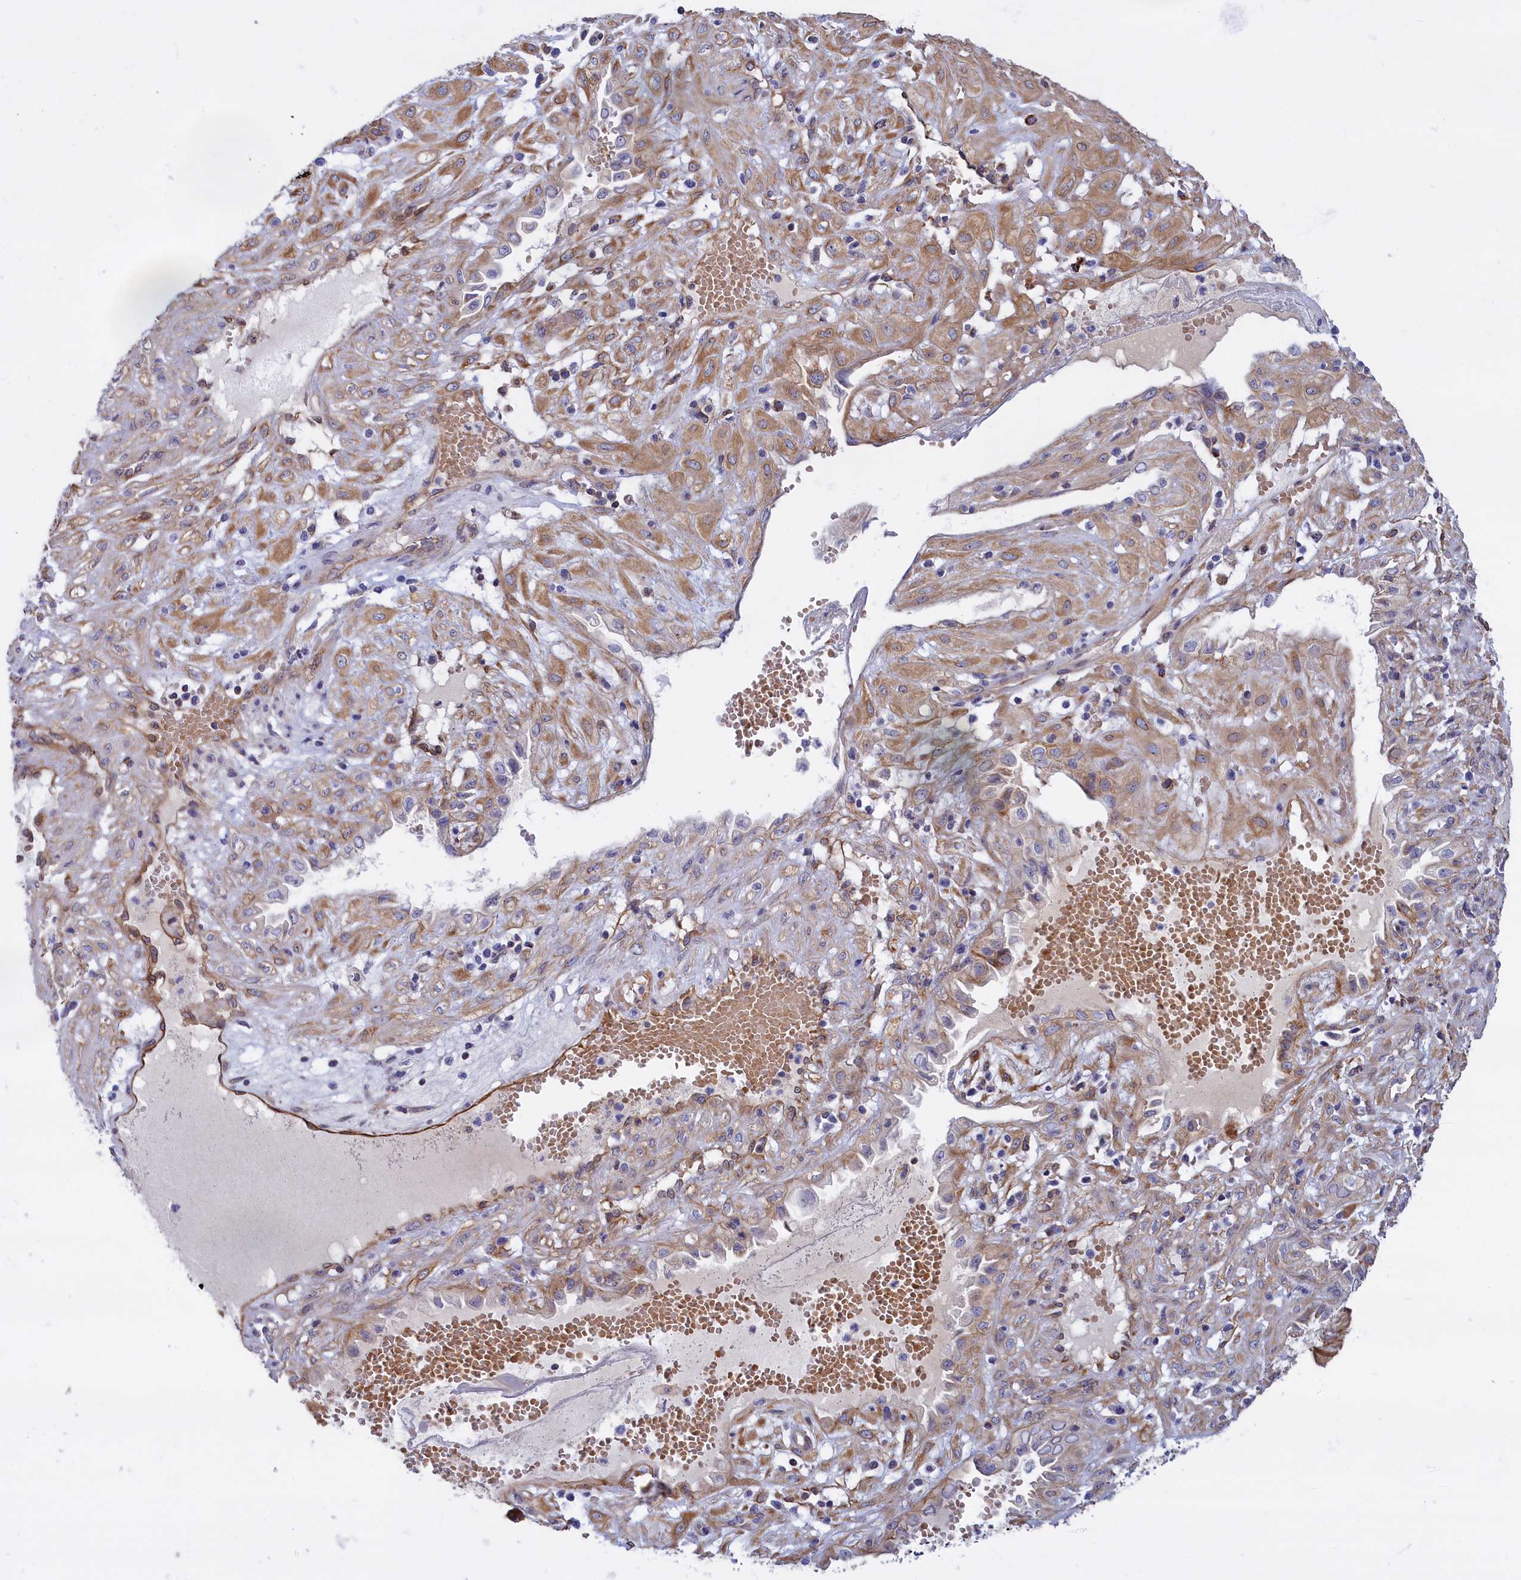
{"staining": {"intensity": "moderate", "quantity": ">75%", "location": "cytoplasmic/membranous"}, "tissue": "cervical cancer", "cell_type": "Tumor cells", "image_type": "cancer", "snomed": [{"axis": "morphology", "description": "Squamous cell carcinoma, NOS"}, {"axis": "topography", "description": "Cervix"}], "caption": "Brown immunohistochemical staining in cervical squamous cell carcinoma shows moderate cytoplasmic/membranous positivity in about >75% of tumor cells.", "gene": "ABCC12", "patient": {"sex": "female", "age": 36}}